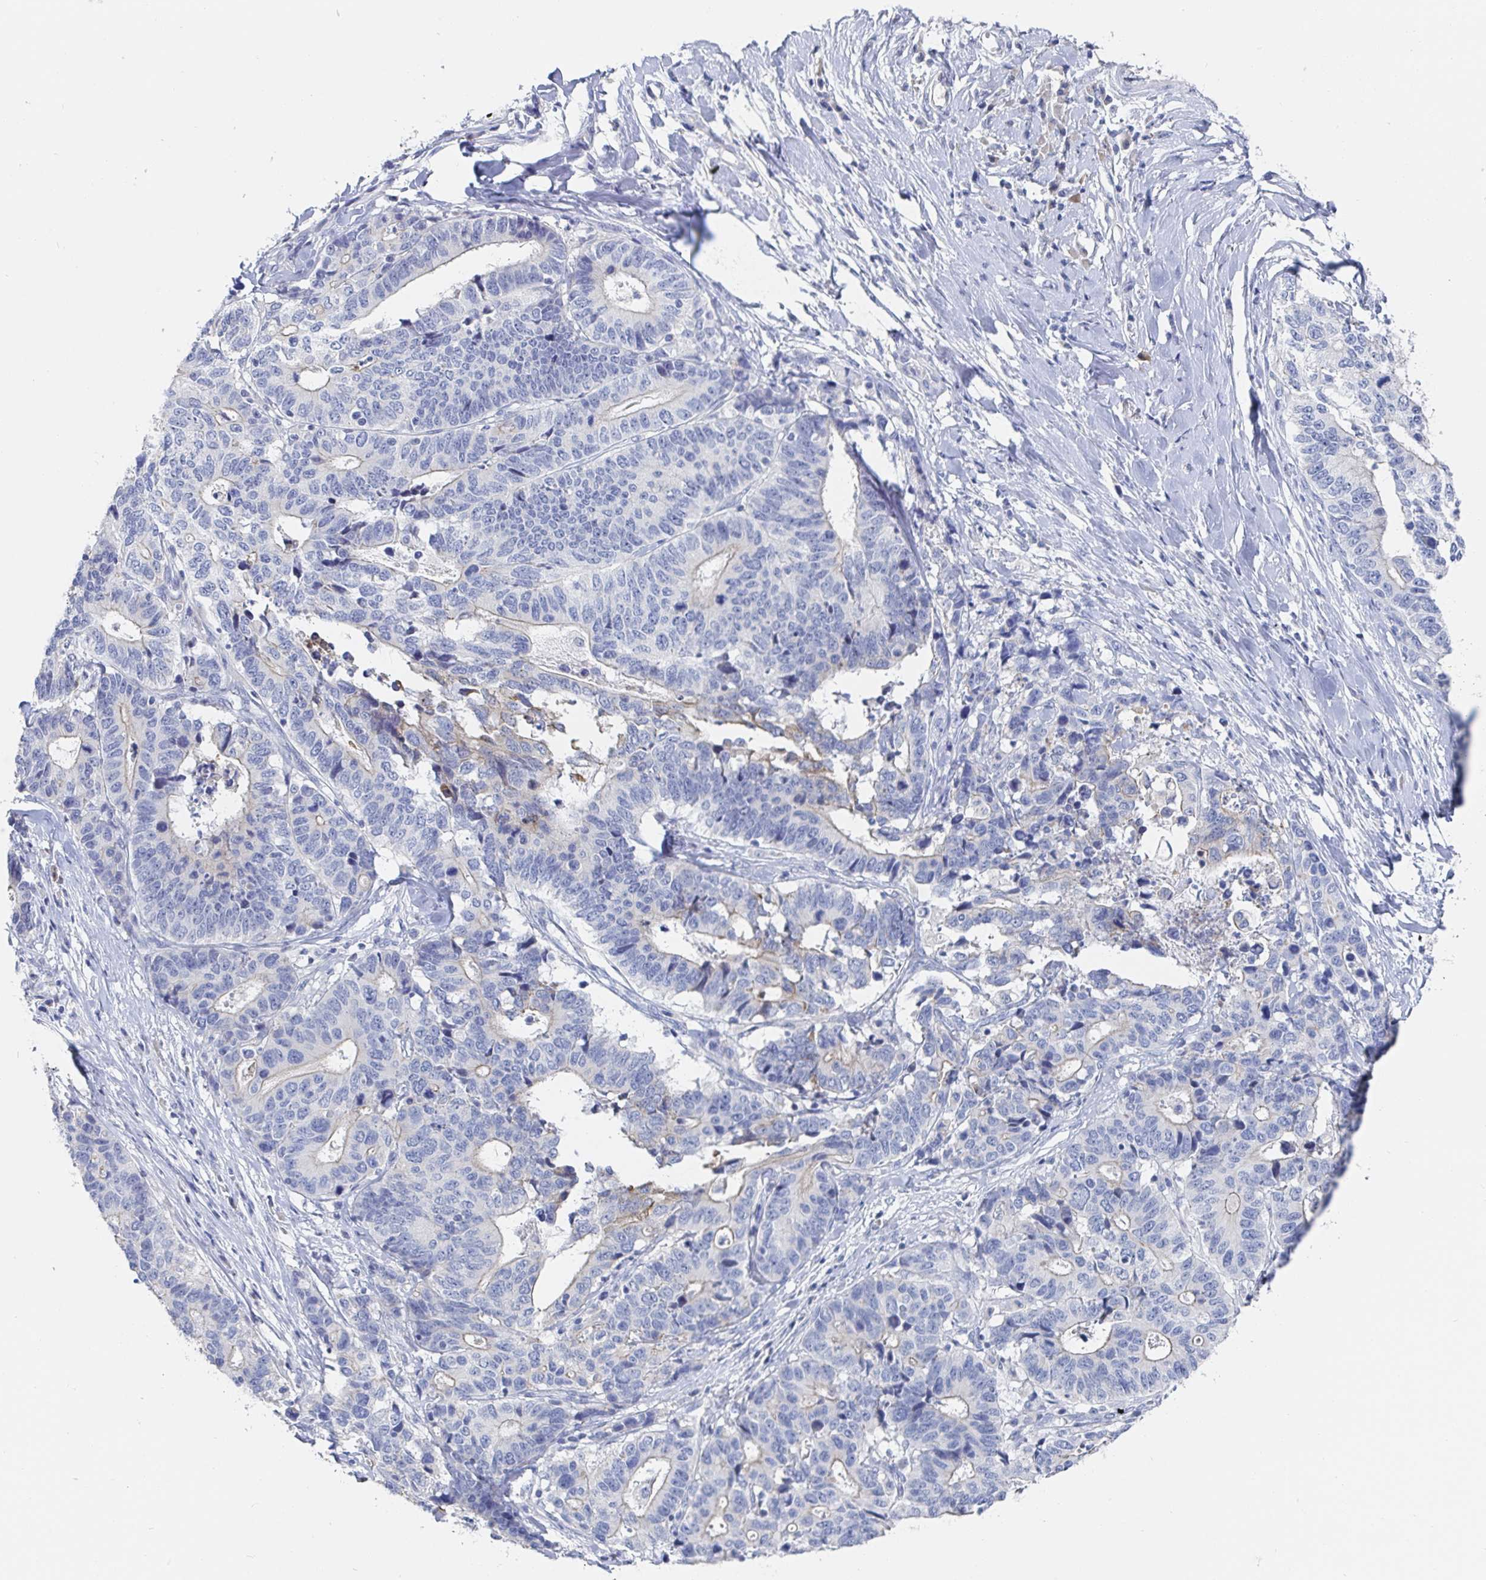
{"staining": {"intensity": "weak", "quantity": "<25%", "location": "cytoplasmic/membranous"}, "tissue": "stomach cancer", "cell_type": "Tumor cells", "image_type": "cancer", "snomed": [{"axis": "morphology", "description": "Adenocarcinoma, NOS"}, {"axis": "topography", "description": "Stomach, upper"}], "caption": "Immunohistochemical staining of adenocarcinoma (stomach) demonstrates no significant expression in tumor cells.", "gene": "ZNF430", "patient": {"sex": "female", "age": 67}}